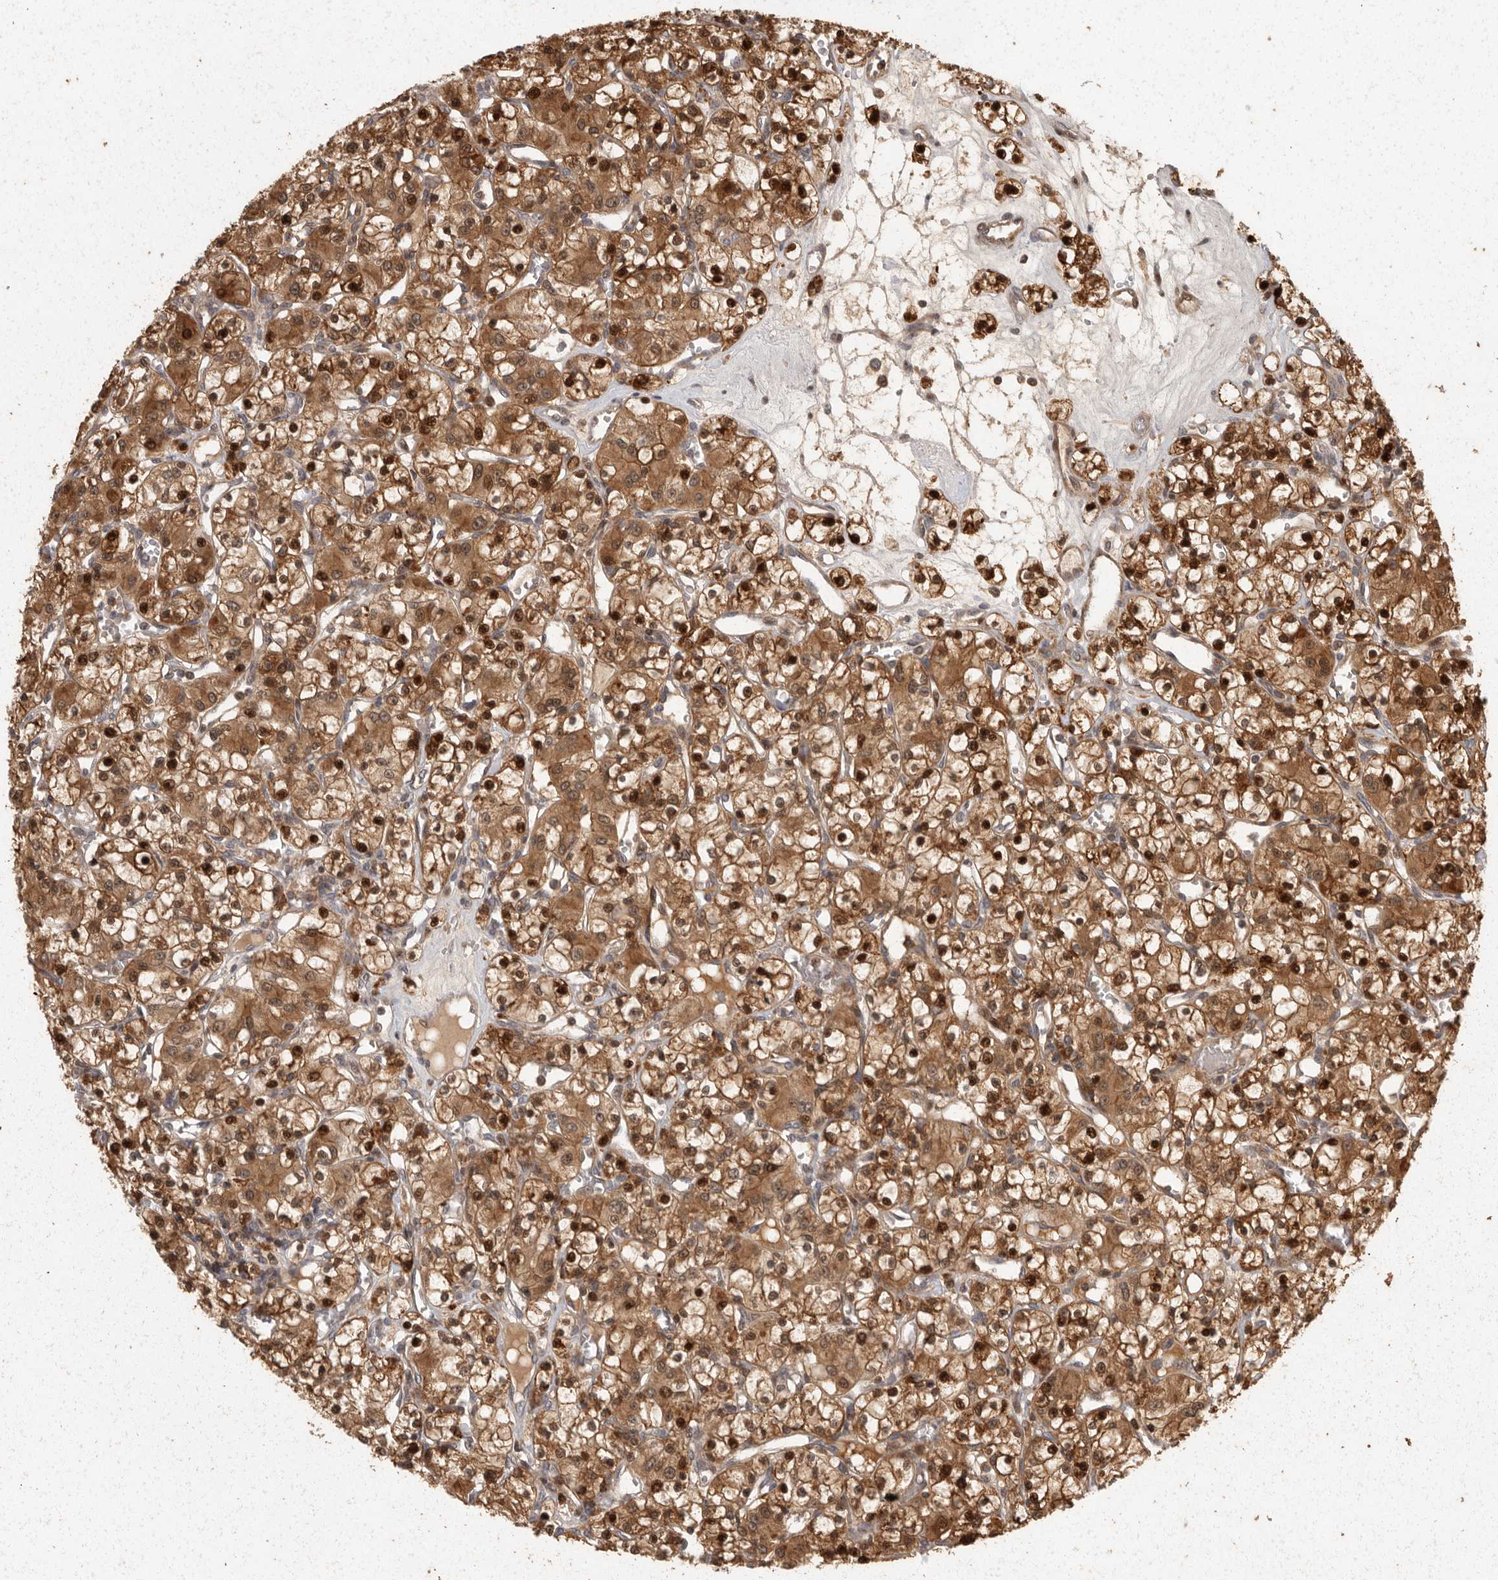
{"staining": {"intensity": "strong", "quantity": ">75%", "location": "cytoplasmic/membranous,nuclear"}, "tissue": "renal cancer", "cell_type": "Tumor cells", "image_type": "cancer", "snomed": [{"axis": "morphology", "description": "Adenocarcinoma, NOS"}, {"axis": "topography", "description": "Kidney"}], "caption": "Immunohistochemistry (IHC) staining of renal cancer, which demonstrates high levels of strong cytoplasmic/membranous and nuclear staining in about >75% of tumor cells indicating strong cytoplasmic/membranous and nuclear protein expression. The staining was performed using DAB (3,3'-diaminobenzidine) (brown) for protein detection and nuclei were counterstained in hematoxylin (blue).", "gene": "SWT1", "patient": {"sex": "female", "age": 59}}